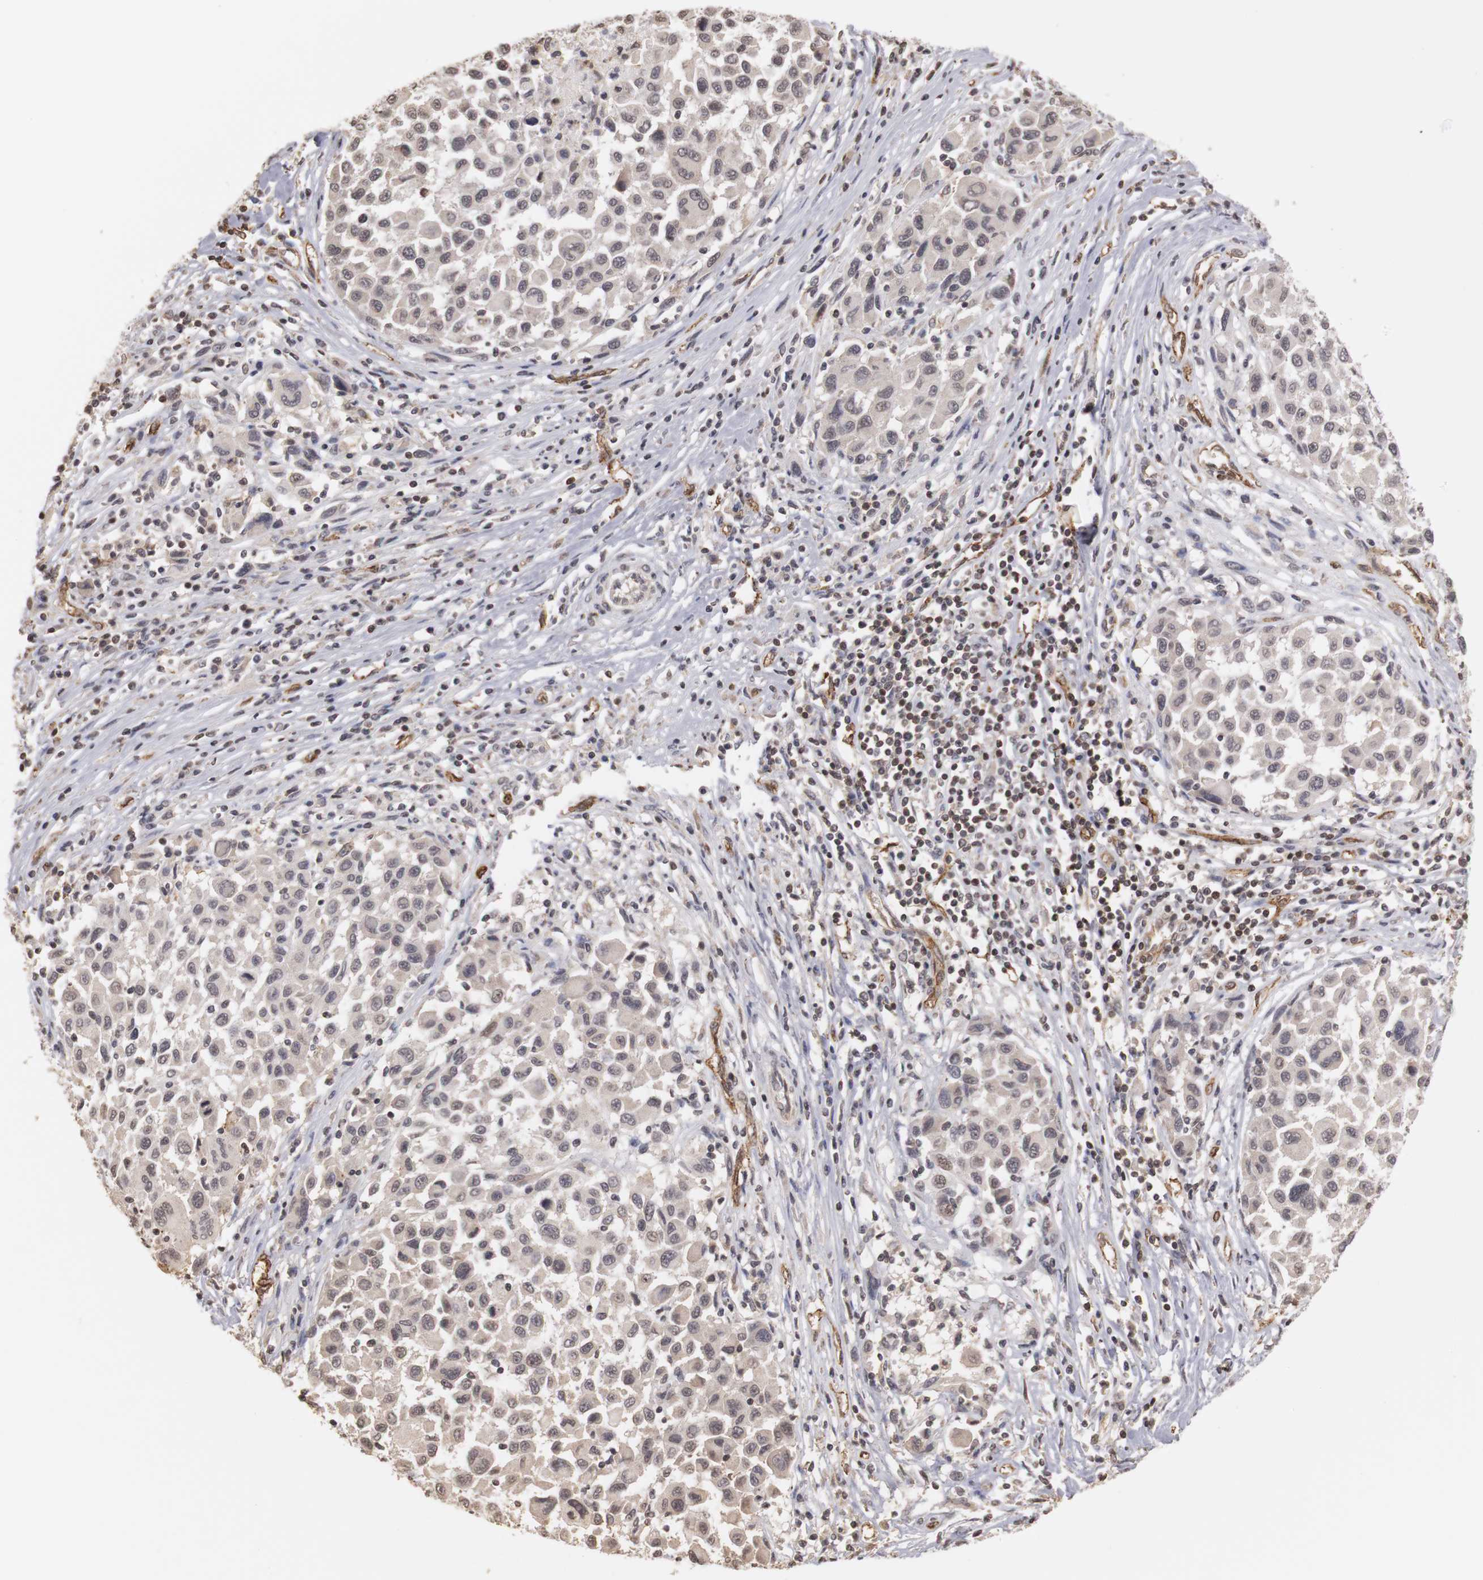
{"staining": {"intensity": "weak", "quantity": "<25%", "location": "cytoplasmic/membranous"}, "tissue": "melanoma", "cell_type": "Tumor cells", "image_type": "cancer", "snomed": [{"axis": "morphology", "description": "Malignant melanoma, Metastatic site"}, {"axis": "topography", "description": "Lymph node"}], "caption": "DAB (3,3'-diaminobenzidine) immunohistochemical staining of melanoma demonstrates no significant expression in tumor cells.", "gene": "PLEKHA1", "patient": {"sex": "male", "age": 61}}